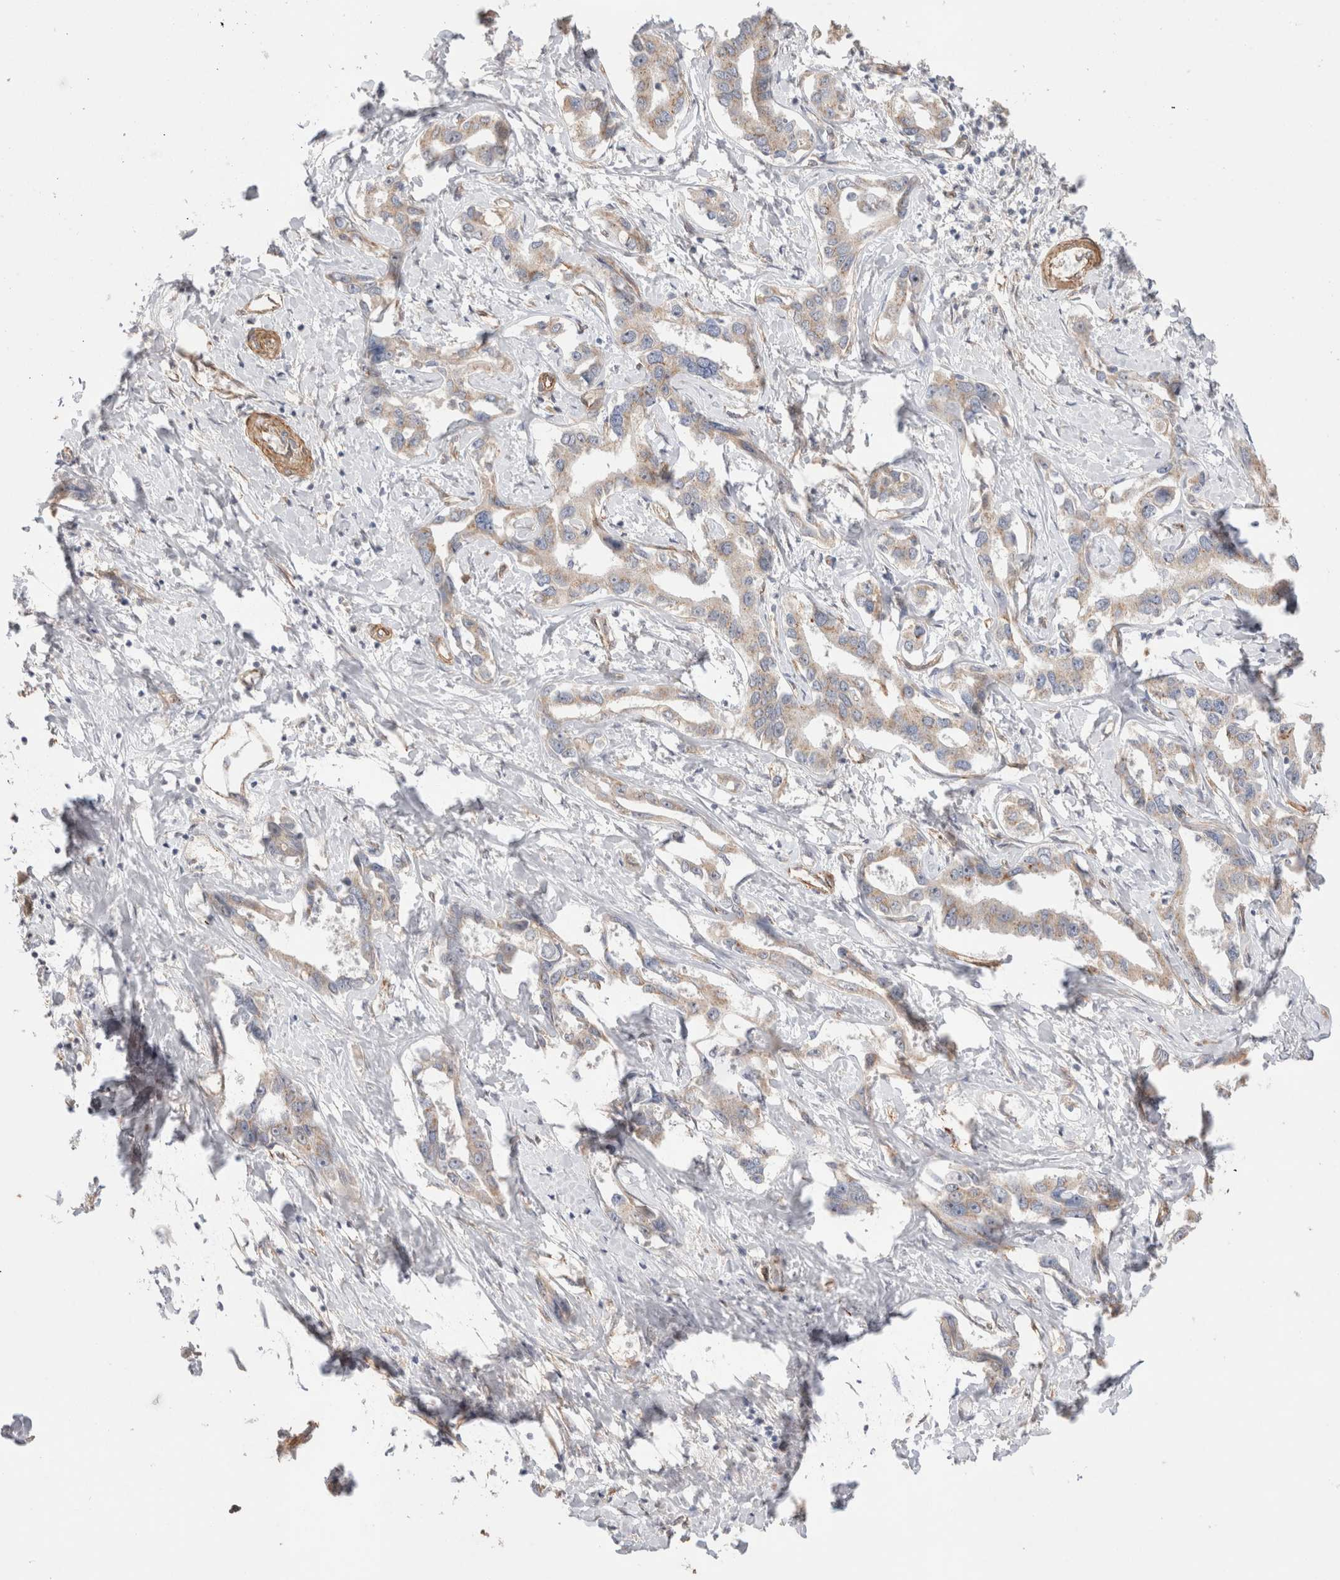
{"staining": {"intensity": "weak", "quantity": "25%-75%", "location": "cytoplasmic/membranous"}, "tissue": "liver cancer", "cell_type": "Tumor cells", "image_type": "cancer", "snomed": [{"axis": "morphology", "description": "Cholangiocarcinoma"}, {"axis": "topography", "description": "Liver"}], "caption": "About 25%-75% of tumor cells in human liver cancer reveal weak cytoplasmic/membranous protein staining as visualized by brown immunohistochemical staining.", "gene": "CAAP1", "patient": {"sex": "male", "age": 59}}